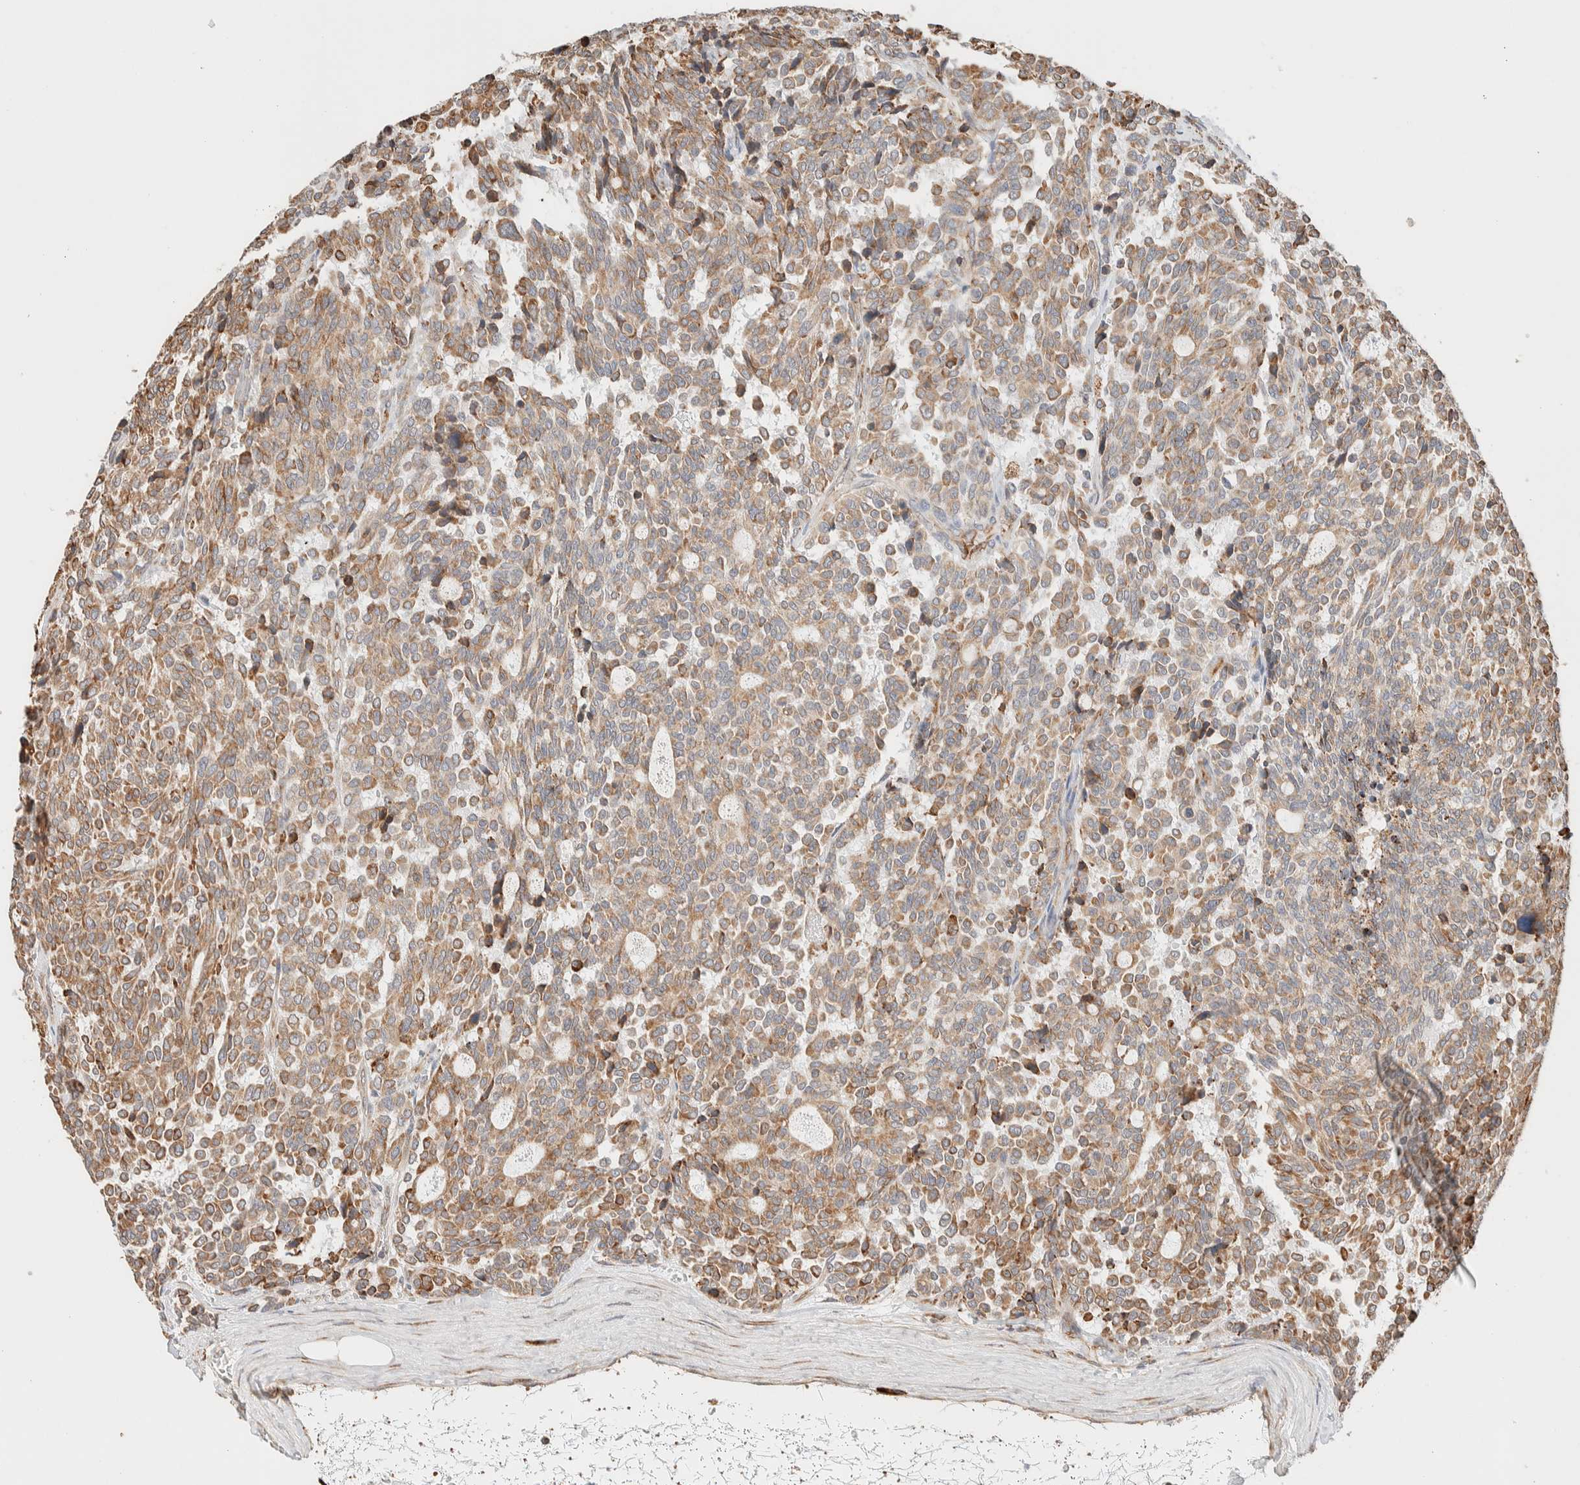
{"staining": {"intensity": "moderate", "quantity": ">75%", "location": "cytoplasmic/membranous"}, "tissue": "carcinoid", "cell_type": "Tumor cells", "image_type": "cancer", "snomed": [{"axis": "morphology", "description": "Carcinoid, malignant, NOS"}, {"axis": "topography", "description": "Pancreas"}], "caption": "Immunohistochemistry histopathology image of neoplastic tissue: carcinoid stained using IHC shows medium levels of moderate protein expression localized specifically in the cytoplasmic/membranous of tumor cells, appearing as a cytoplasmic/membranous brown color.", "gene": "INTS1", "patient": {"sex": "female", "age": 54}}